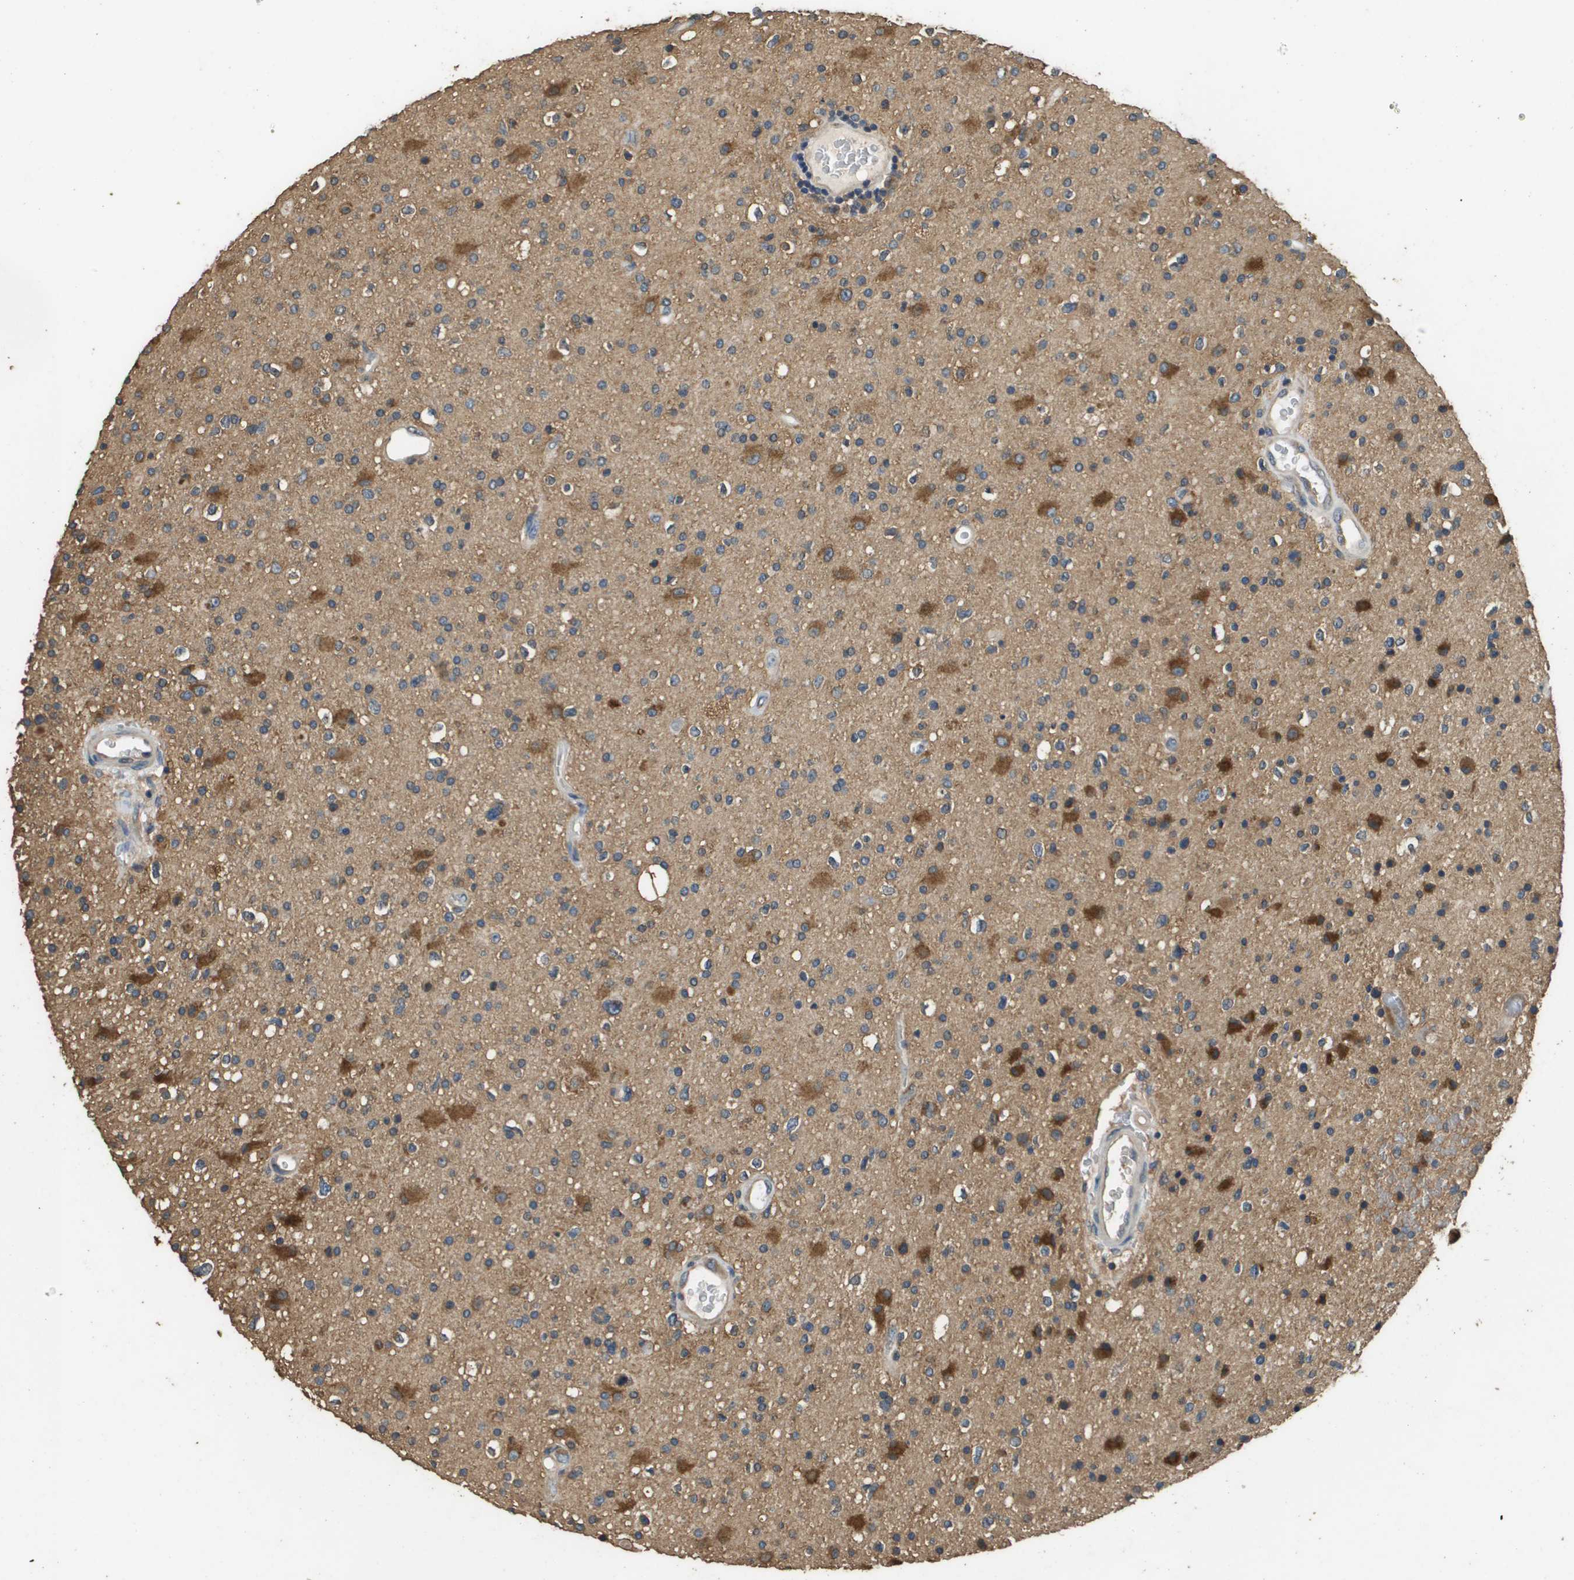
{"staining": {"intensity": "moderate", "quantity": "25%-75%", "location": "cytoplasmic/membranous"}, "tissue": "glioma", "cell_type": "Tumor cells", "image_type": "cancer", "snomed": [{"axis": "morphology", "description": "Glioma, malignant, High grade"}, {"axis": "topography", "description": "Brain"}], "caption": "A high-resolution micrograph shows immunohistochemistry staining of glioma, which displays moderate cytoplasmic/membranous positivity in approximately 25%-75% of tumor cells. (brown staining indicates protein expression, while blue staining denotes nuclei).", "gene": "RAB6B", "patient": {"sex": "male", "age": 33}}